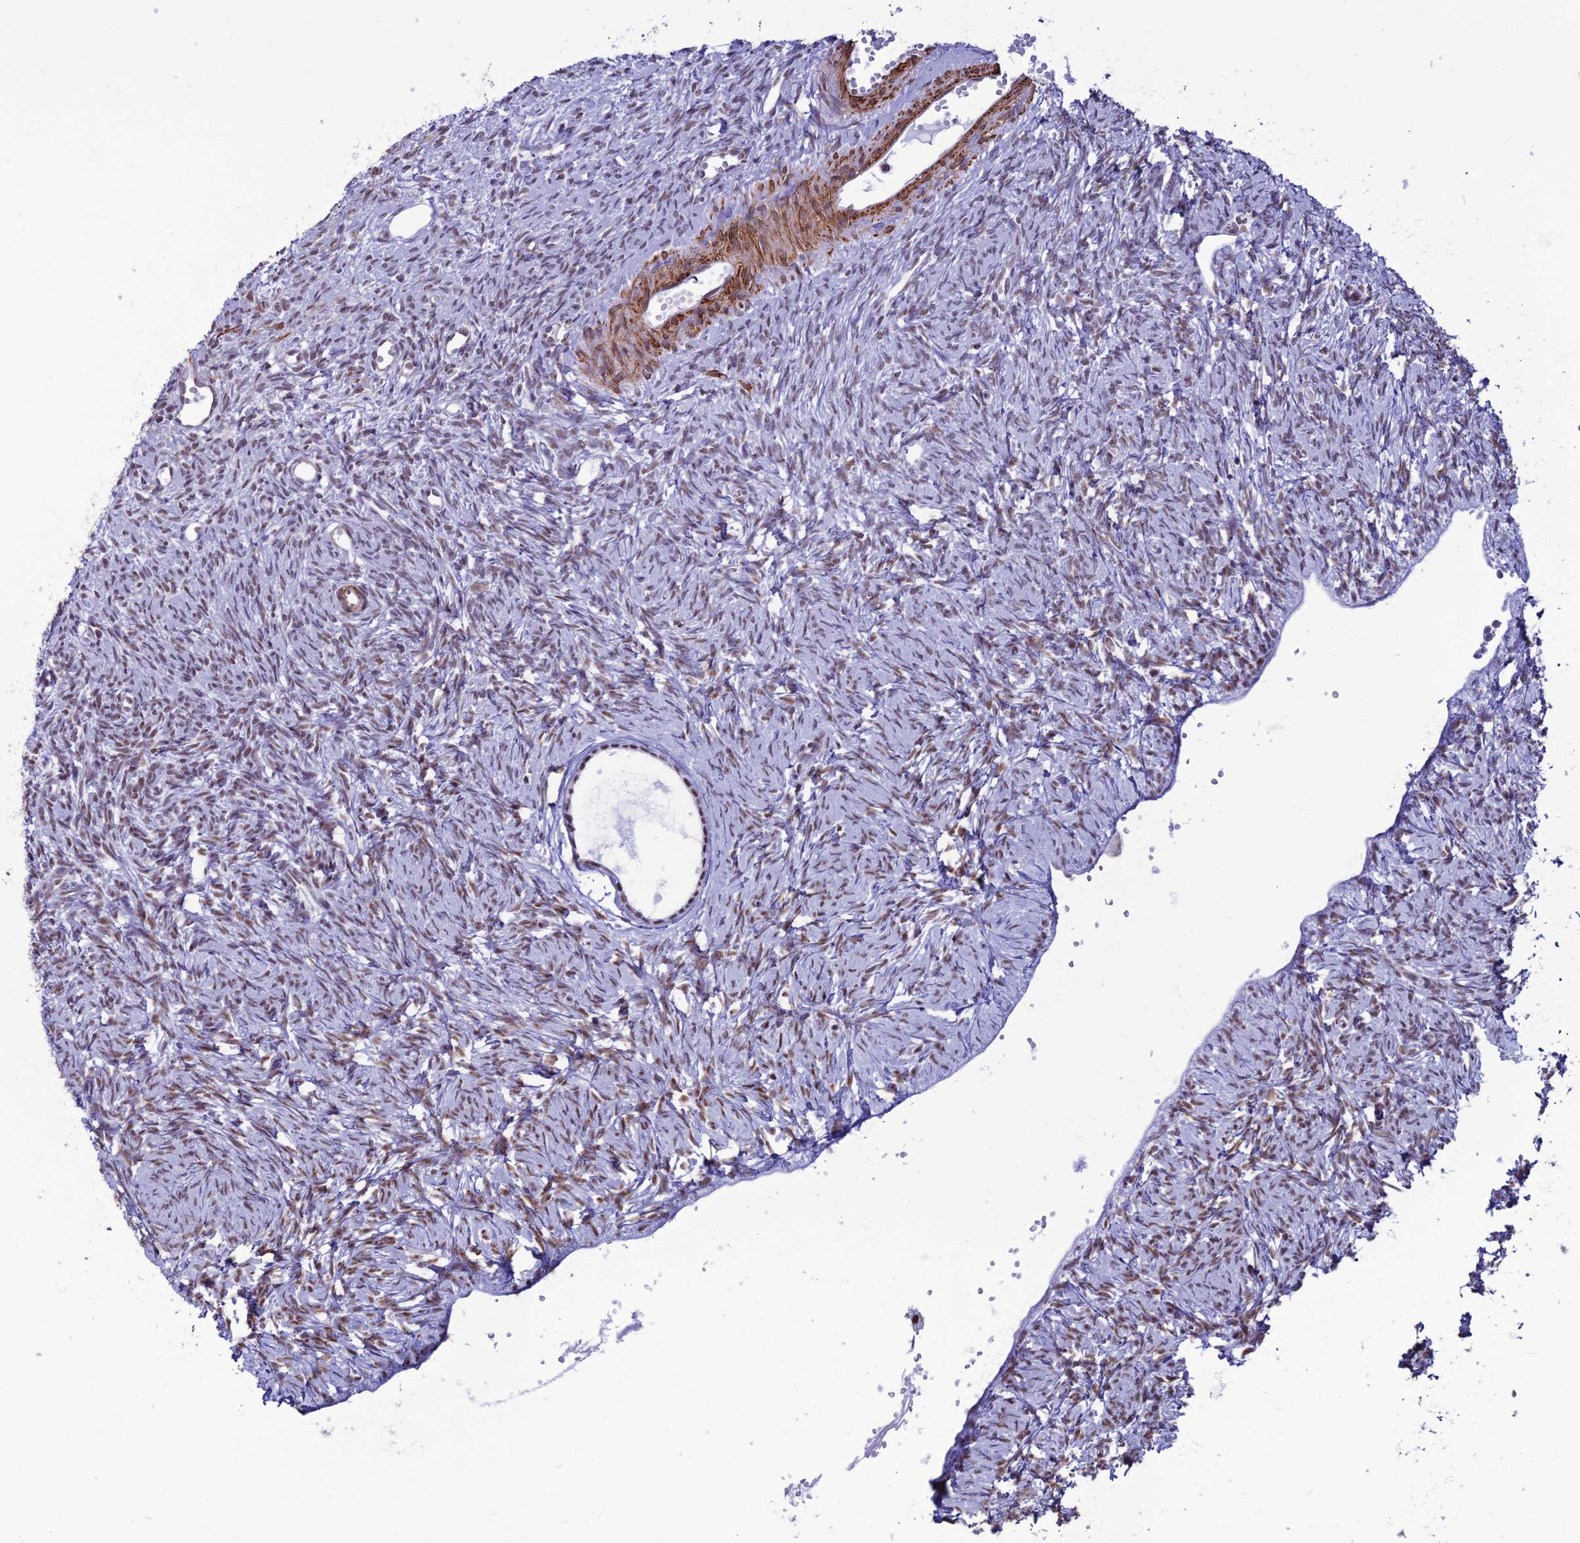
{"staining": {"intensity": "moderate", "quantity": ">75%", "location": "nuclear"}, "tissue": "ovary", "cell_type": "Ovarian stroma cells", "image_type": "normal", "snomed": [{"axis": "morphology", "description": "Normal tissue, NOS"}, {"axis": "topography", "description": "Ovary"}], "caption": "Immunohistochemistry (IHC) photomicrograph of benign ovary: ovary stained using immunohistochemistry (IHC) shows medium levels of moderate protein expression localized specifically in the nuclear of ovarian stroma cells, appearing as a nuclear brown color.", "gene": "U2AF1", "patient": {"sex": "female", "age": 51}}